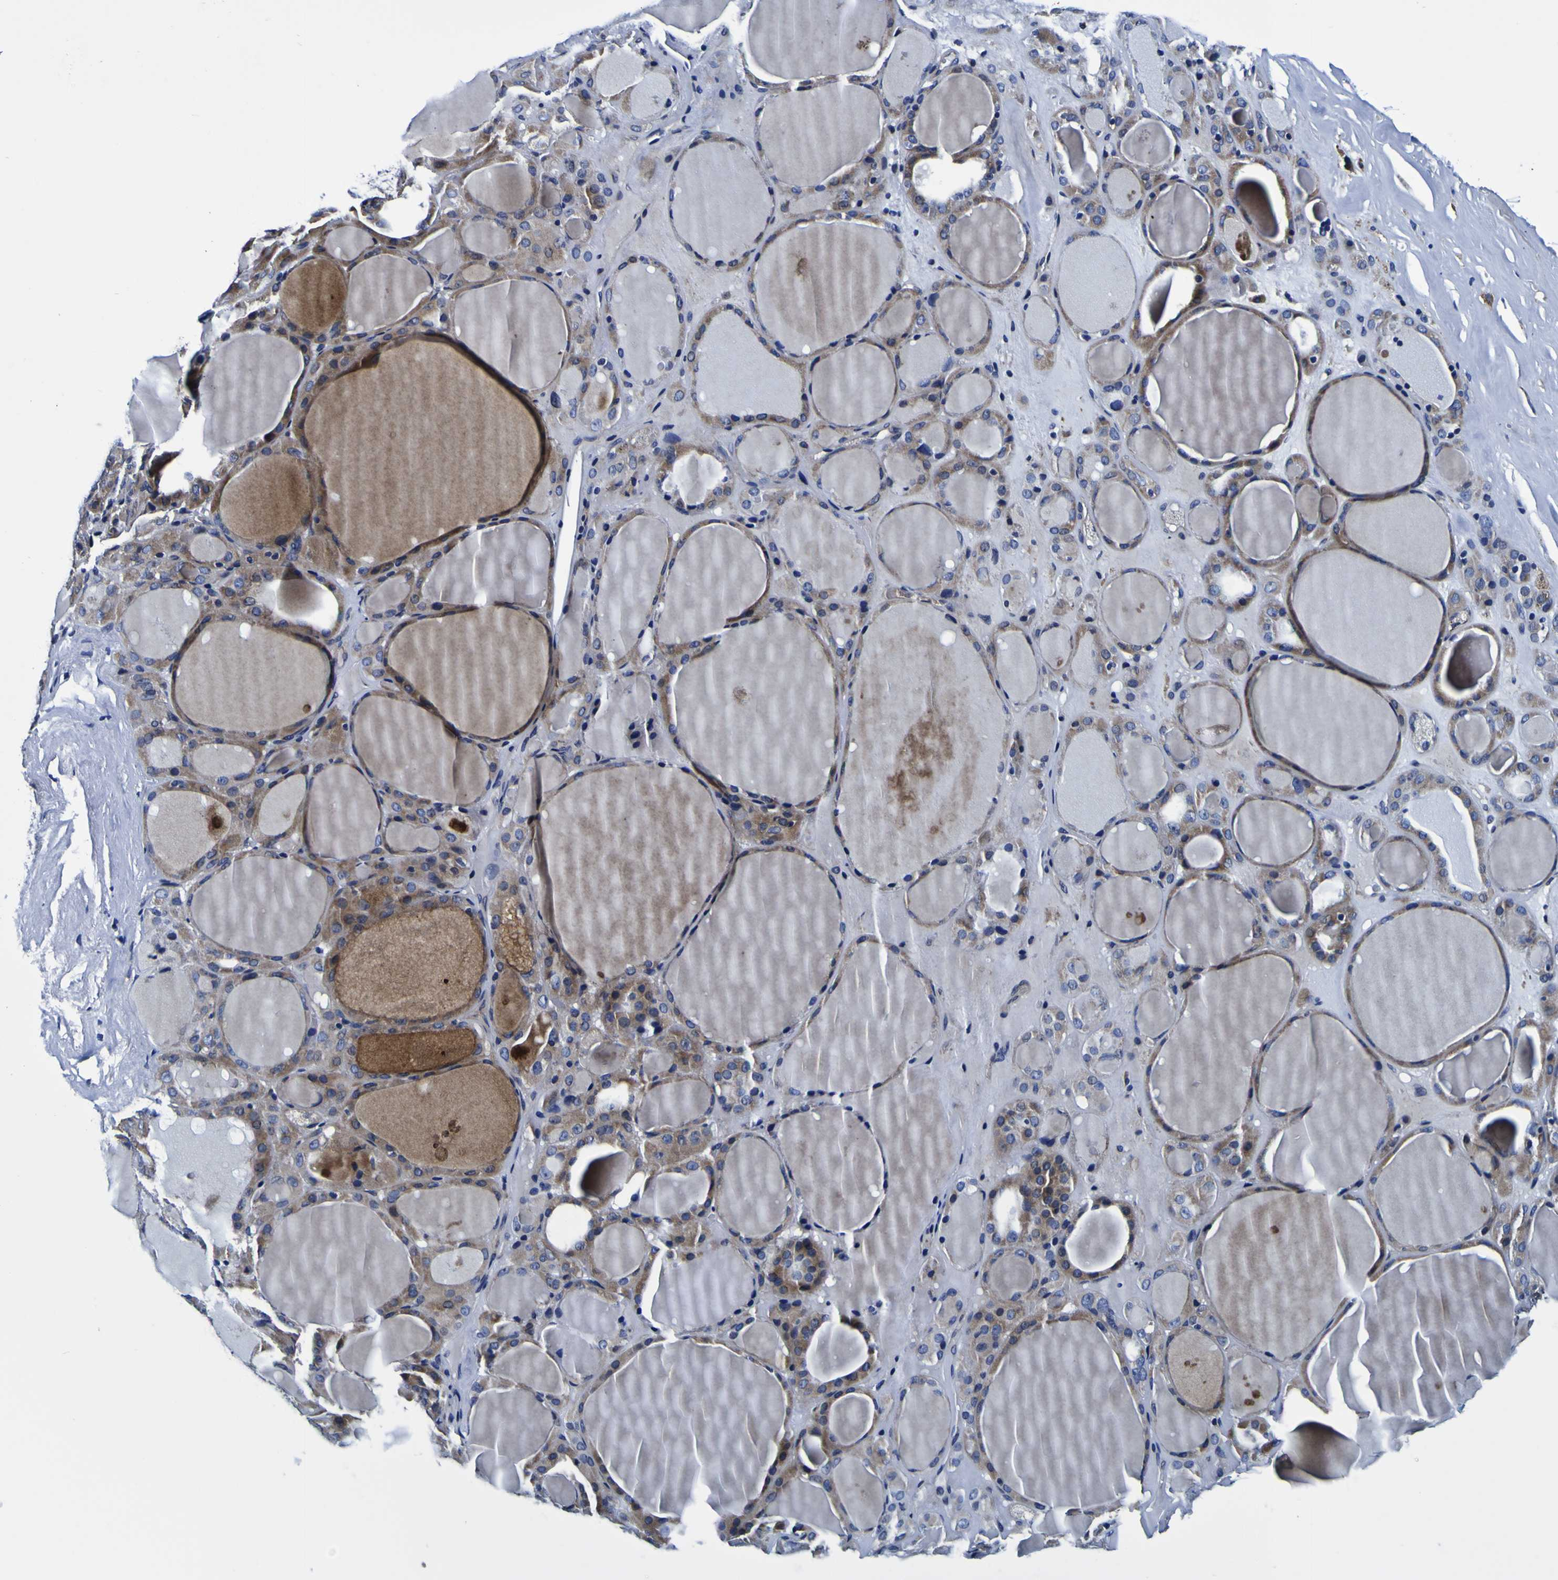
{"staining": {"intensity": "moderate", "quantity": ">75%", "location": "cytoplasmic/membranous"}, "tissue": "thyroid gland", "cell_type": "Glandular cells", "image_type": "normal", "snomed": [{"axis": "morphology", "description": "Normal tissue, NOS"}, {"axis": "morphology", "description": "Carcinoma, NOS"}, {"axis": "topography", "description": "Thyroid gland"}], "caption": "Immunohistochemistry image of normal thyroid gland: thyroid gland stained using immunohistochemistry shows medium levels of moderate protein expression localized specifically in the cytoplasmic/membranous of glandular cells, appearing as a cytoplasmic/membranous brown color.", "gene": "PDLIM4", "patient": {"sex": "female", "age": 86}}